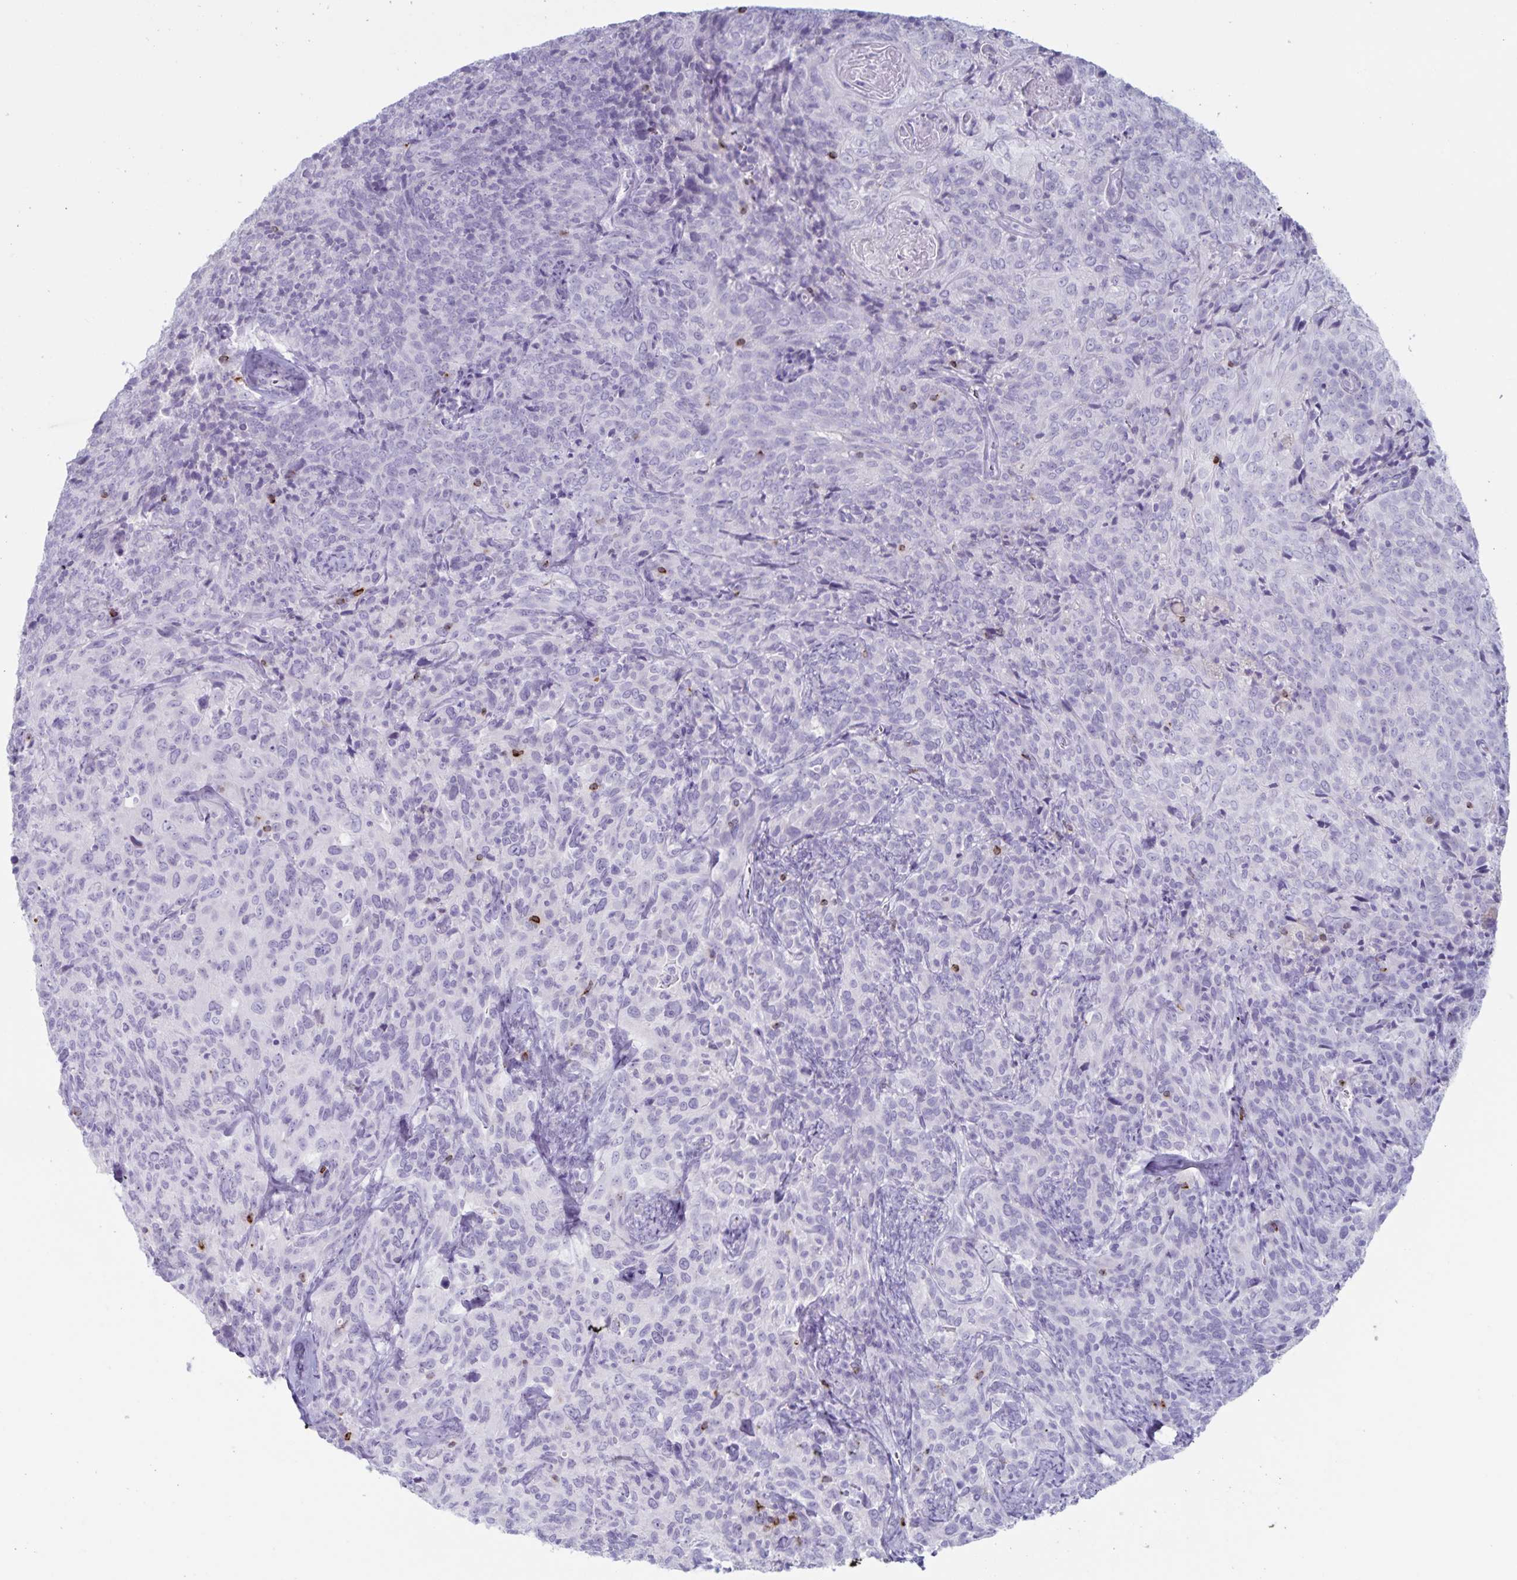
{"staining": {"intensity": "negative", "quantity": "none", "location": "none"}, "tissue": "cervical cancer", "cell_type": "Tumor cells", "image_type": "cancer", "snomed": [{"axis": "morphology", "description": "Squamous cell carcinoma, NOS"}, {"axis": "topography", "description": "Cervix"}], "caption": "IHC of human squamous cell carcinoma (cervical) reveals no expression in tumor cells.", "gene": "GNLY", "patient": {"sex": "female", "age": 51}}